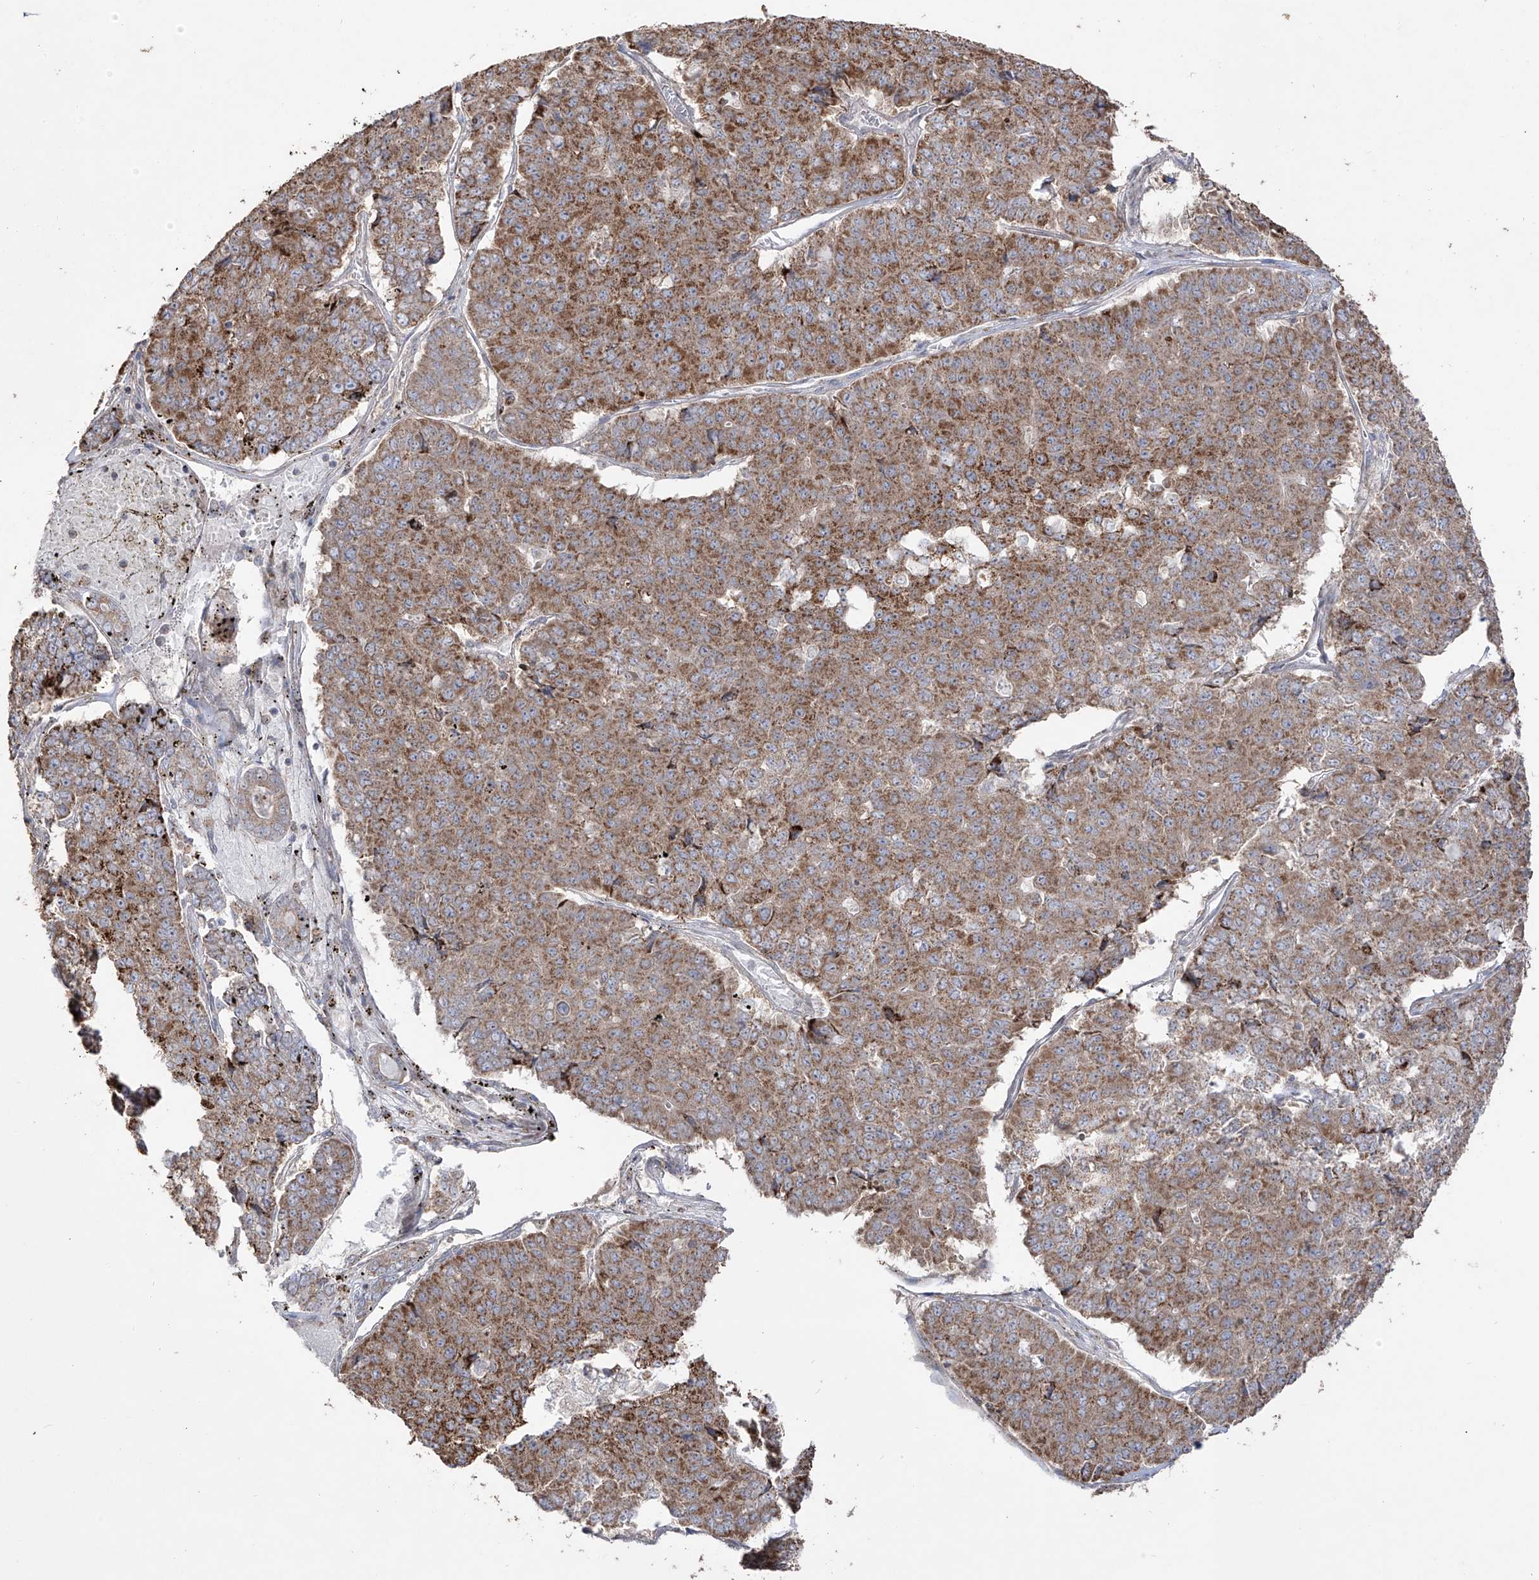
{"staining": {"intensity": "moderate", "quantity": ">75%", "location": "cytoplasmic/membranous"}, "tissue": "pancreatic cancer", "cell_type": "Tumor cells", "image_type": "cancer", "snomed": [{"axis": "morphology", "description": "Adenocarcinoma, NOS"}, {"axis": "topography", "description": "Pancreas"}], "caption": "IHC micrograph of neoplastic tissue: human adenocarcinoma (pancreatic) stained using immunohistochemistry (IHC) exhibits medium levels of moderate protein expression localized specifically in the cytoplasmic/membranous of tumor cells, appearing as a cytoplasmic/membranous brown color.", "gene": "YKT6", "patient": {"sex": "male", "age": 50}}